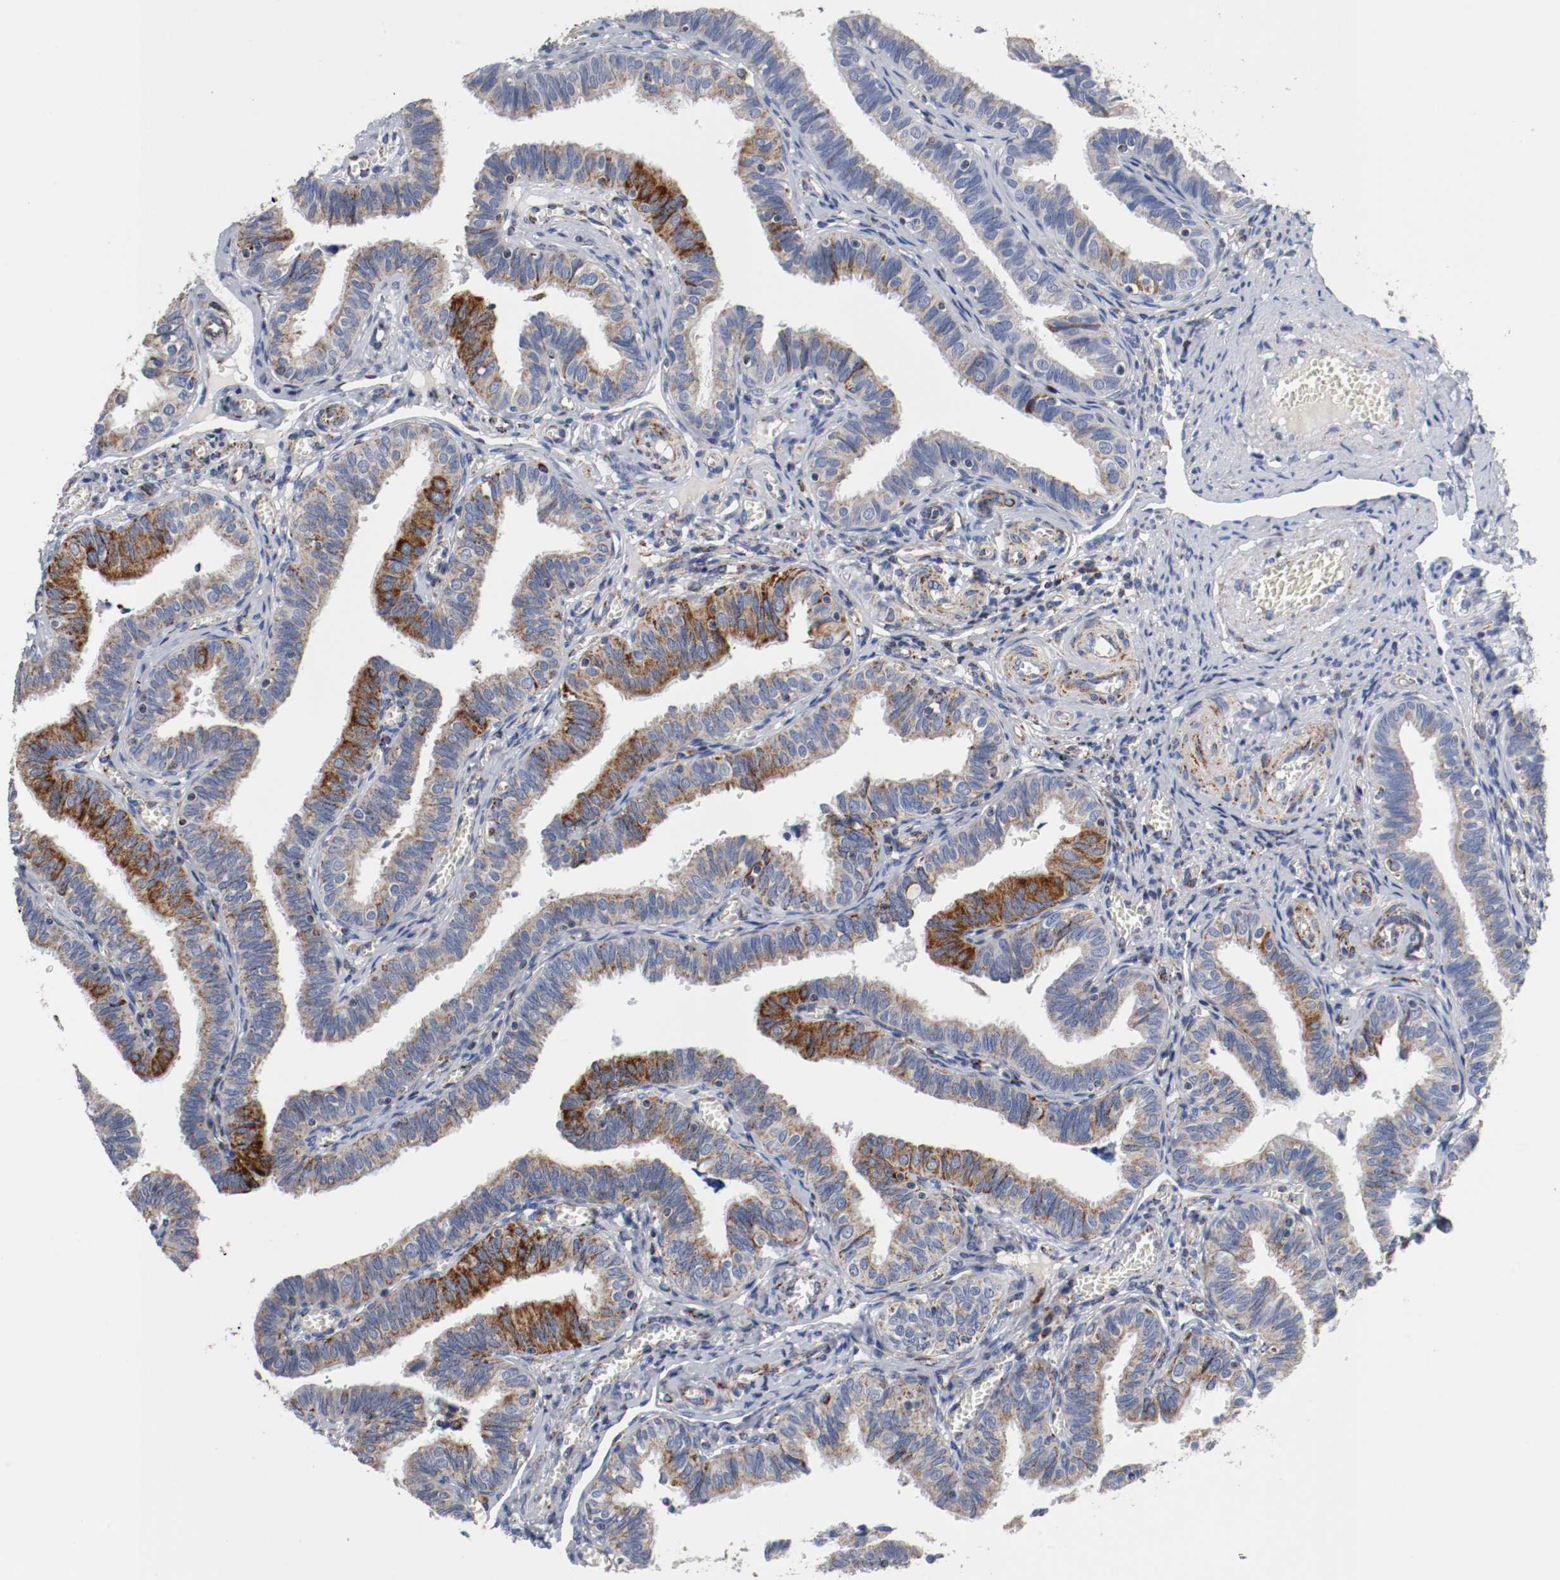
{"staining": {"intensity": "moderate", "quantity": "25%-75%", "location": "cytoplasmic/membranous"}, "tissue": "fallopian tube", "cell_type": "Glandular cells", "image_type": "normal", "snomed": [{"axis": "morphology", "description": "Normal tissue, NOS"}, {"axis": "topography", "description": "Fallopian tube"}], "caption": "Immunohistochemistry (DAB (3,3'-diaminobenzidine)) staining of normal human fallopian tube exhibits moderate cytoplasmic/membranous protein positivity in about 25%-75% of glandular cells.", "gene": "TUBD1", "patient": {"sex": "female", "age": 46}}